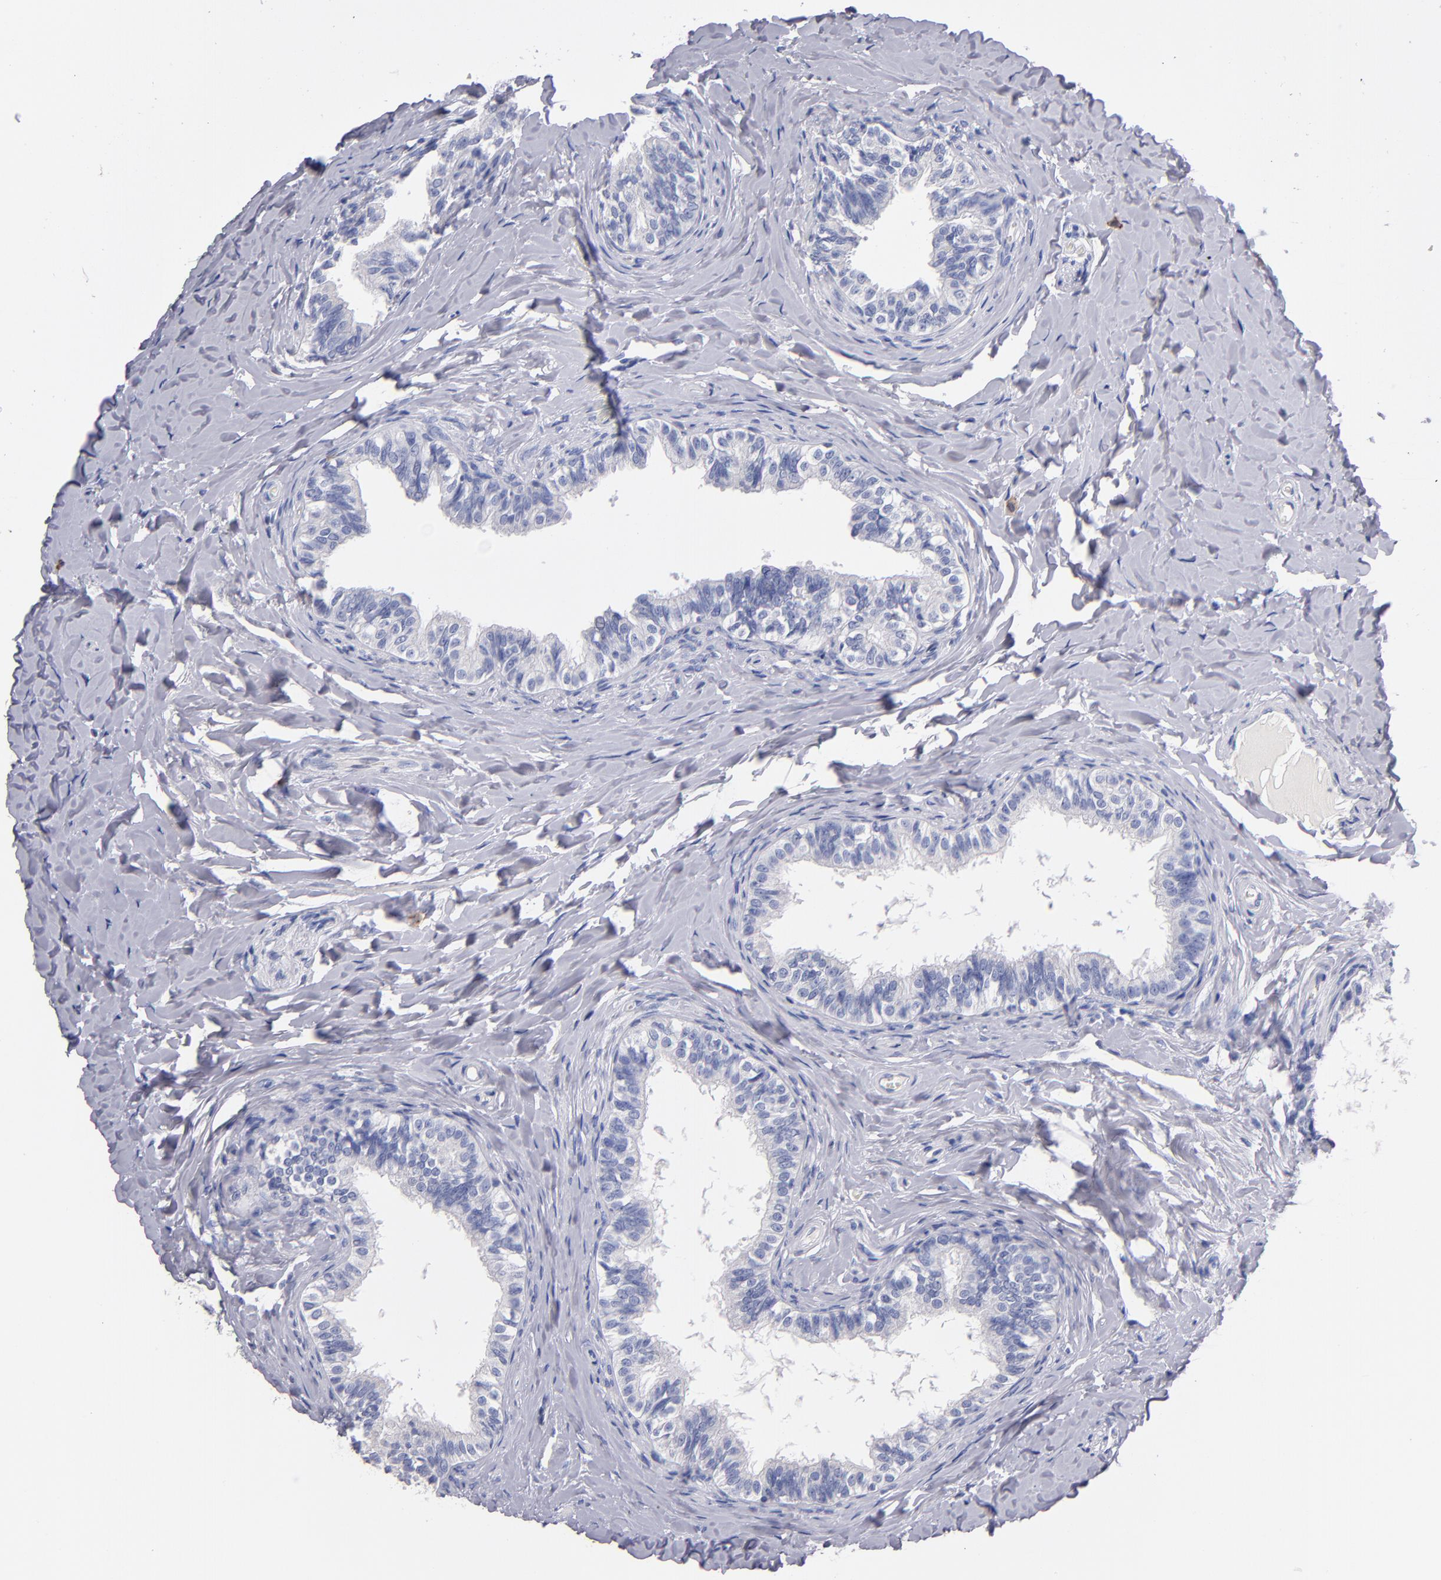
{"staining": {"intensity": "negative", "quantity": "none", "location": "none"}, "tissue": "epididymis", "cell_type": "Glandular cells", "image_type": "normal", "snomed": [{"axis": "morphology", "description": "Normal tissue, NOS"}, {"axis": "topography", "description": "Soft tissue"}, {"axis": "topography", "description": "Epididymis"}], "caption": "DAB (3,3'-diaminobenzidine) immunohistochemical staining of unremarkable epididymis reveals no significant expression in glandular cells.", "gene": "KIT", "patient": {"sex": "male", "age": 26}}